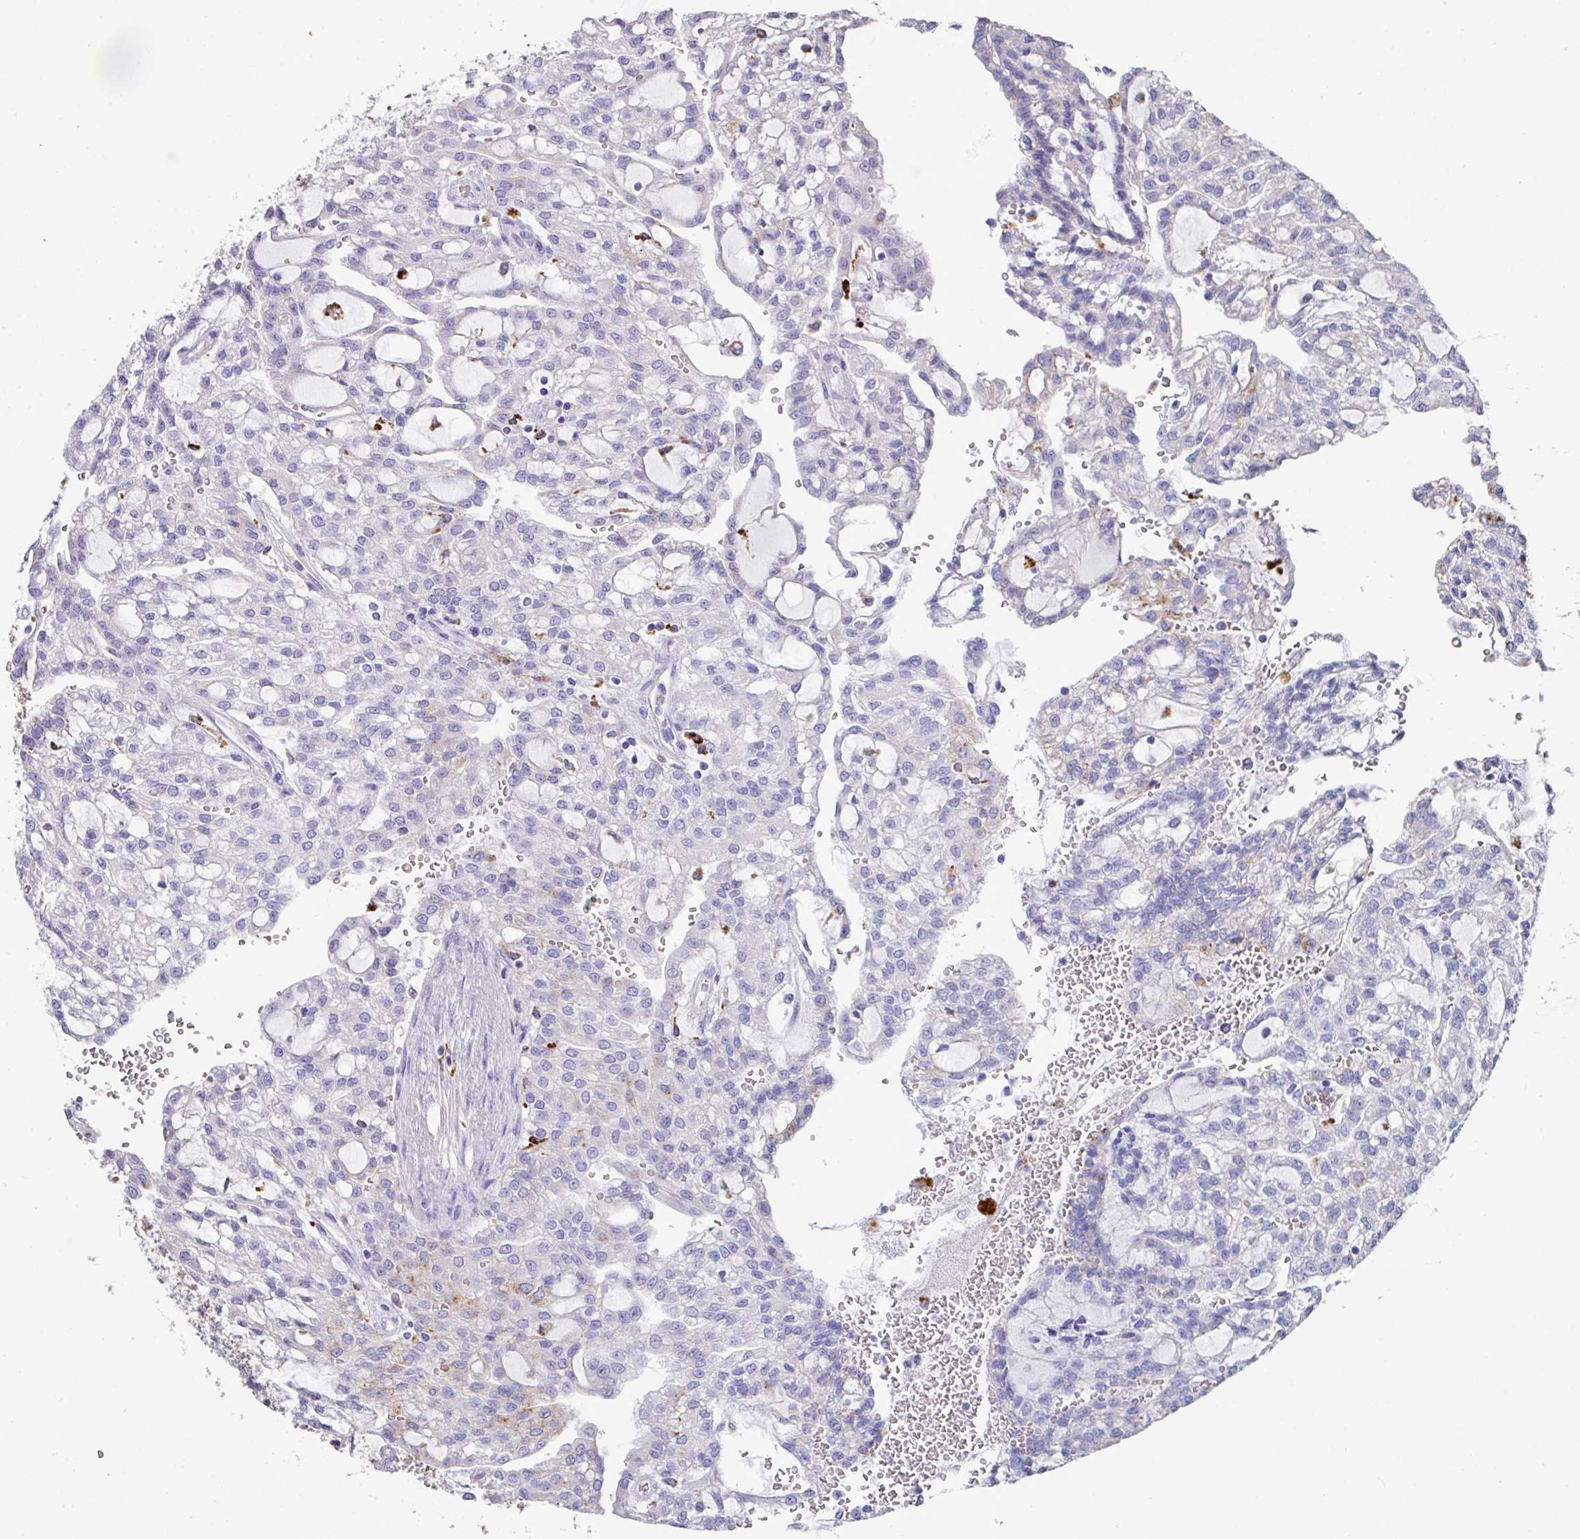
{"staining": {"intensity": "negative", "quantity": "none", "location": "none"}, "tissue": "renal cancer", "cell_type": "Tumor cells", "image_type": "cancer", "snomed": [{"axis": "morphology", "description": "Adenocarcinoma, NOS"}, {"axis": "topography", "description": "Kidney"}], "caption": "Renal adenocarcinoma was stained to show a protein in brown. There is no significant expression in tumor cells.", "gene": "CPVL", "patient": {"sex": "male", "age": 63}}